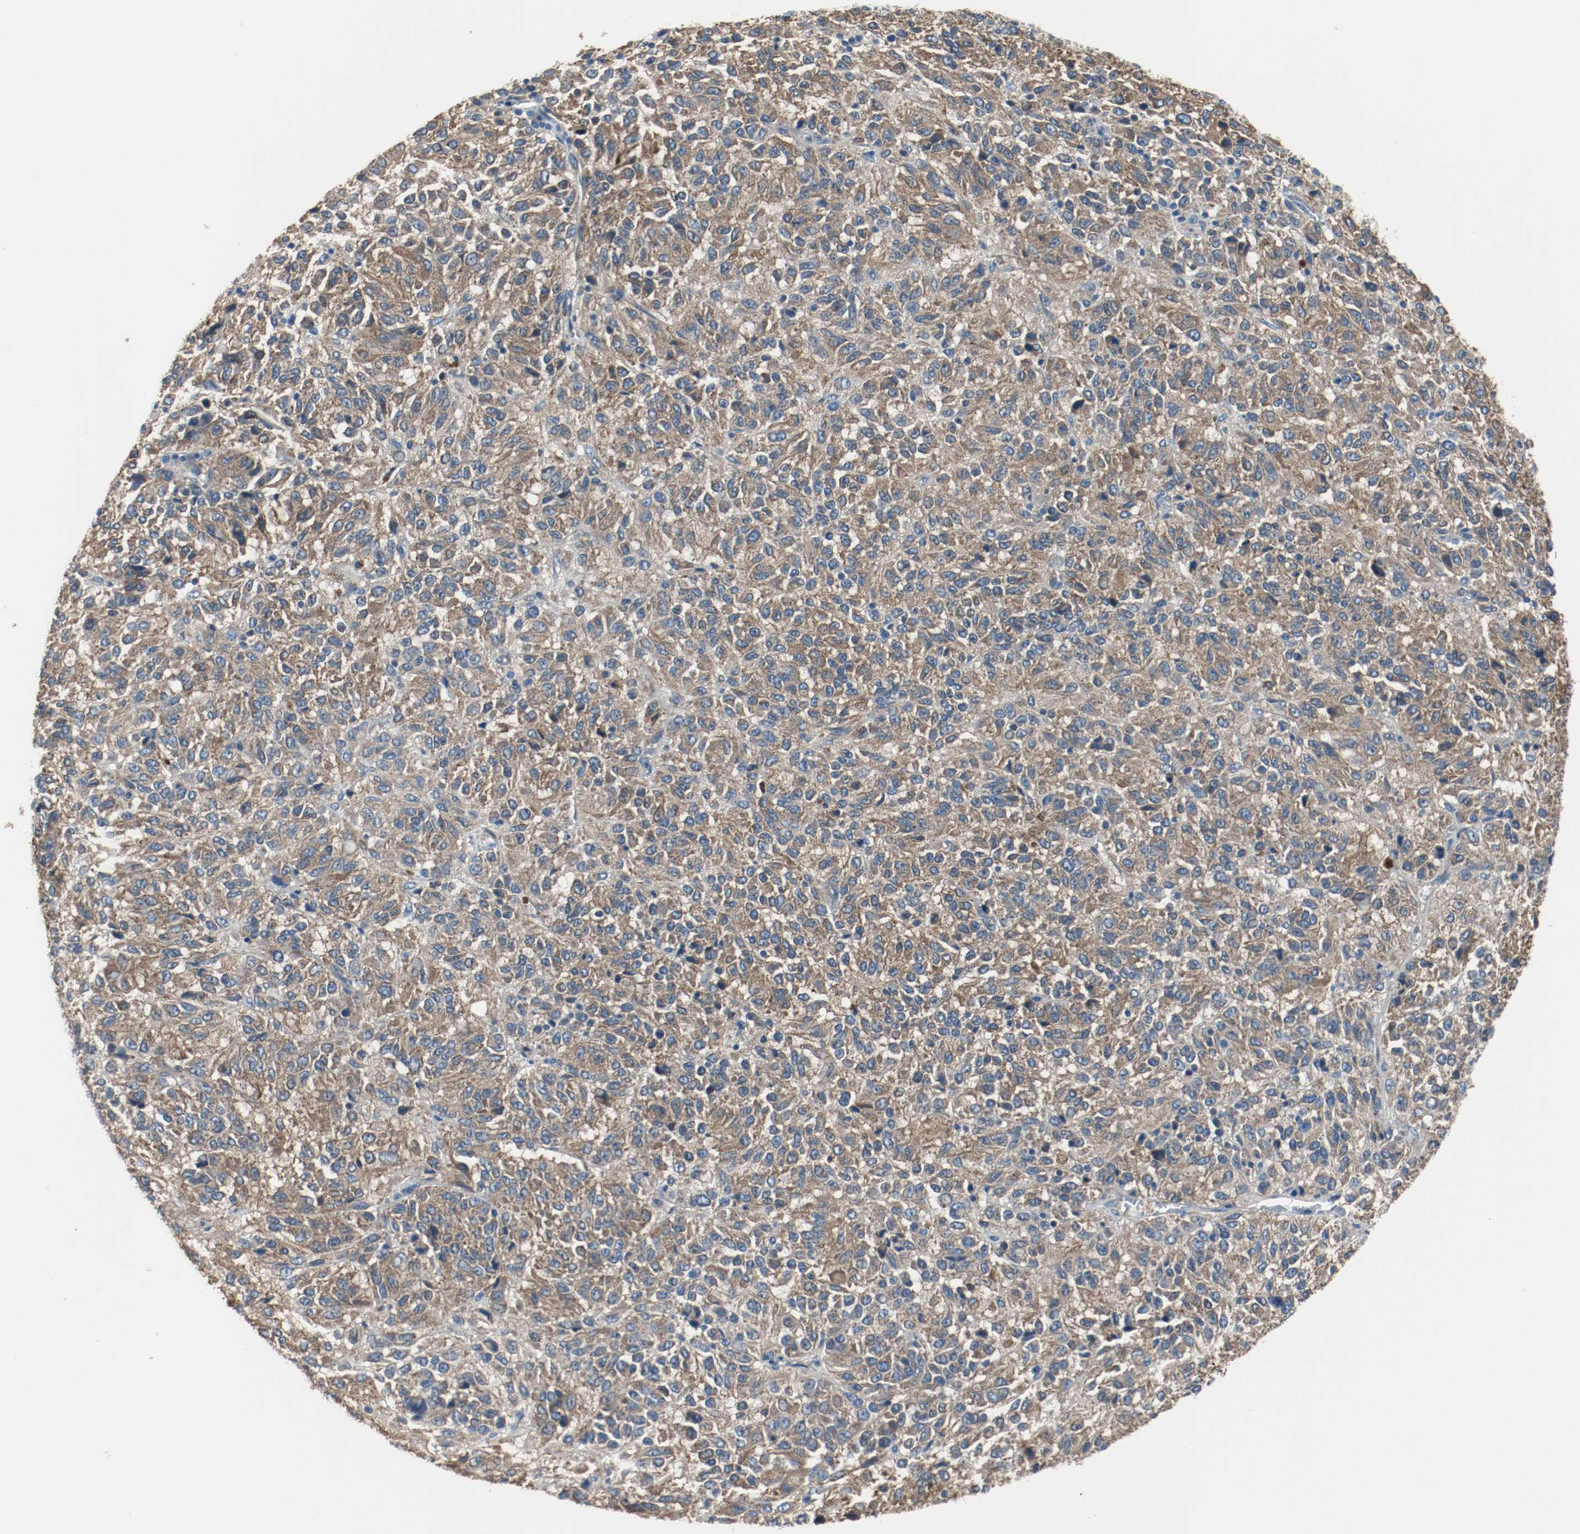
{"staining": {"intensity": "moderate", "quantity": ">75%", "location": "cytoplasmic/membranous"}, "tissue": "melanoma", "cell_type": "Tumor cells", "image_type": "cancer", "snomed": [{"axis": "morphology", "description": "Malignant melanoma, Metastatic site"}, {"axis": "topography", "description": "Lung"}], "caption": "IHC micrograph of neoplastic tissue: melanoma stained using immunohistochemistry demonstrates medium levels of moderate protein expression localized specifically in the cytoplasmic/membranous of tumor cells, appearing as a cytoplasmic/membranous brown color.", "gene": "TUBA3D", "patient": {"sex": "male", "age": 64}}